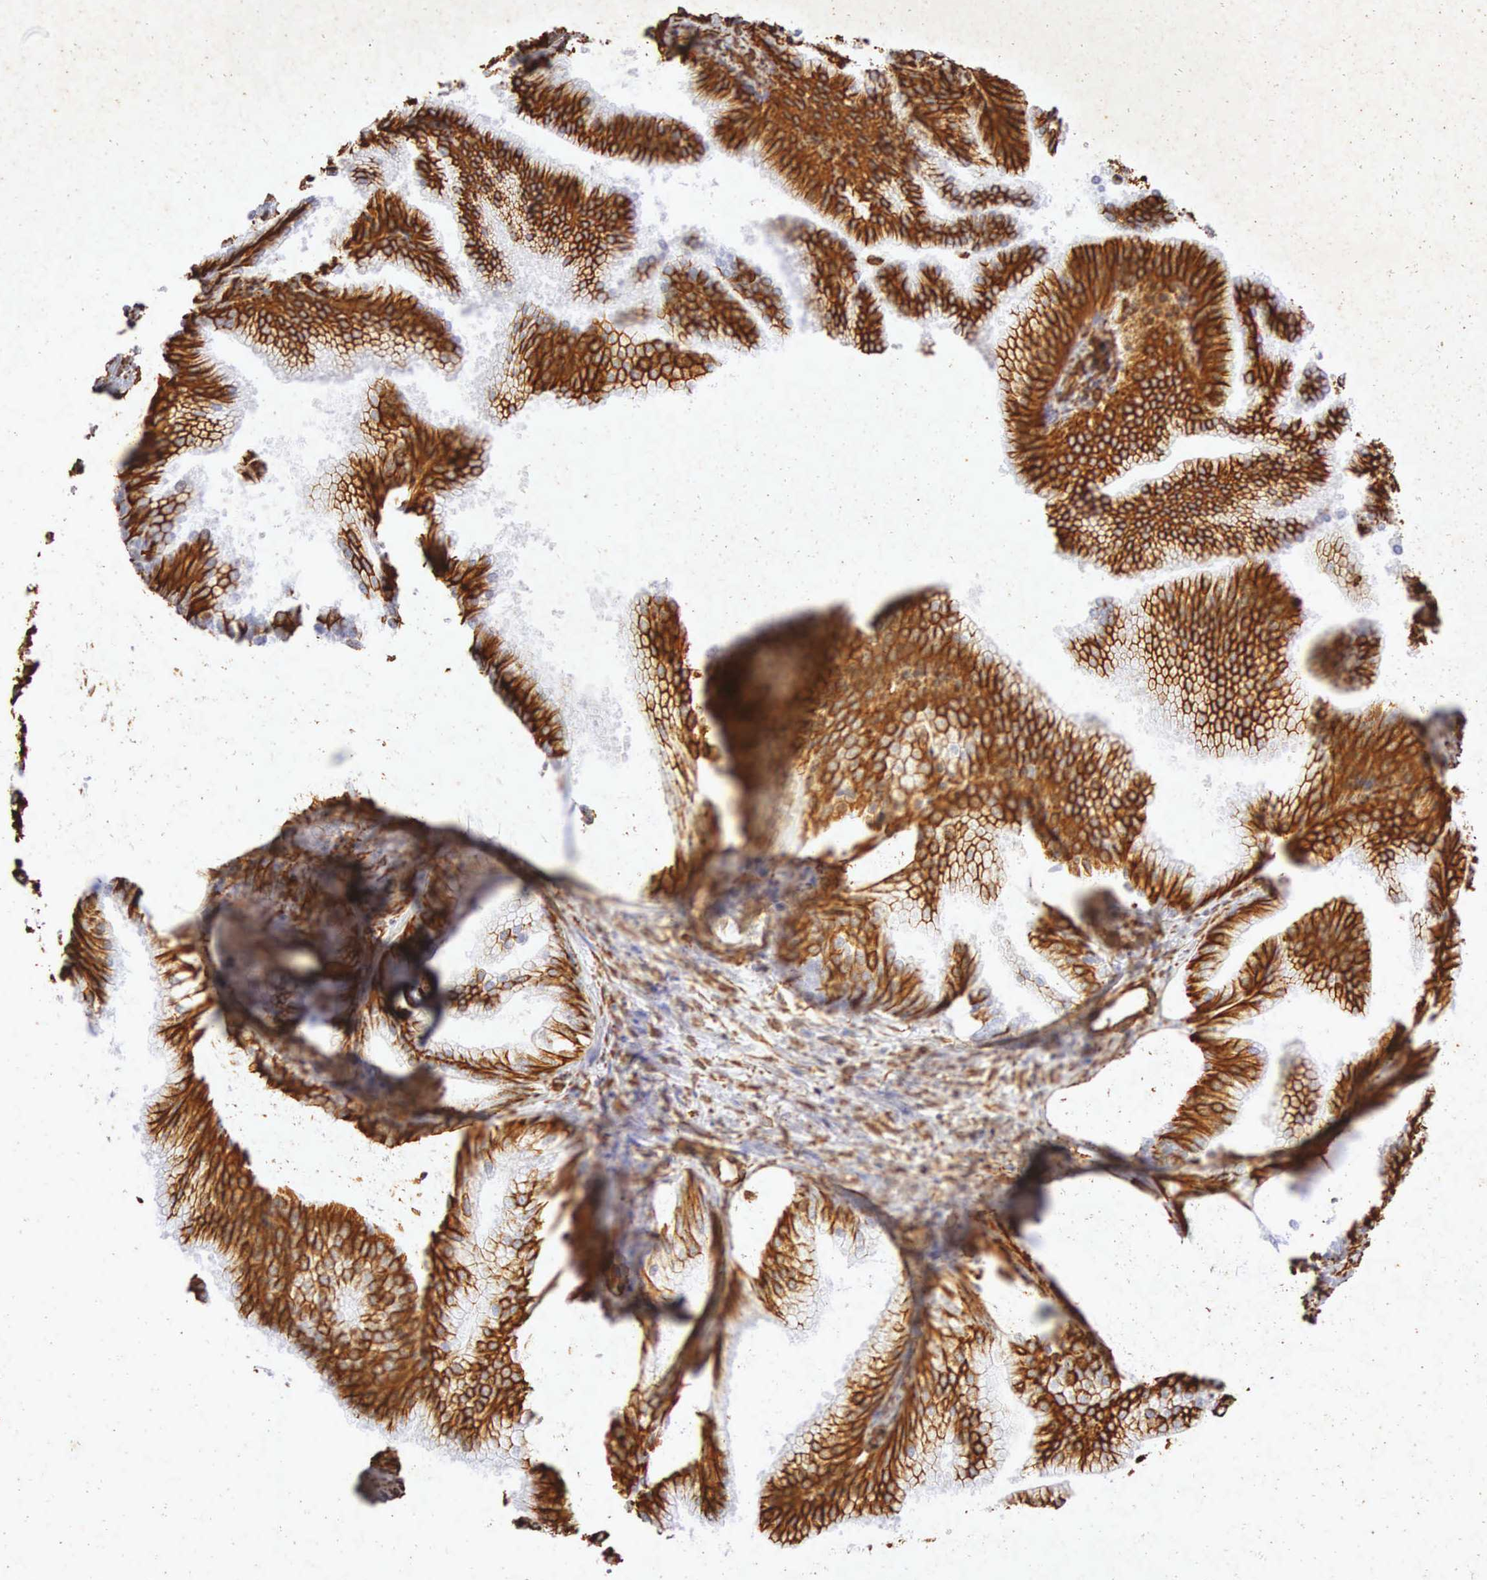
{"staining": {"intensity": "negative", "quantity": "none", "location": "none"}, "tissue": "prostate", "cell_type": "Glandular cells", "image_type": "normal", "snomed": [{"axis": "morphology", "description": "Normal tissue, NOS"}, {"axis": "topography", "description": "Prostate"}], "caption": "A photomicrograph of human prostate is negative for staining in glandular cells. Nuclei are stained in blue.", "gene": "VIM", "patient": {"sex": "male", "age": 68}}